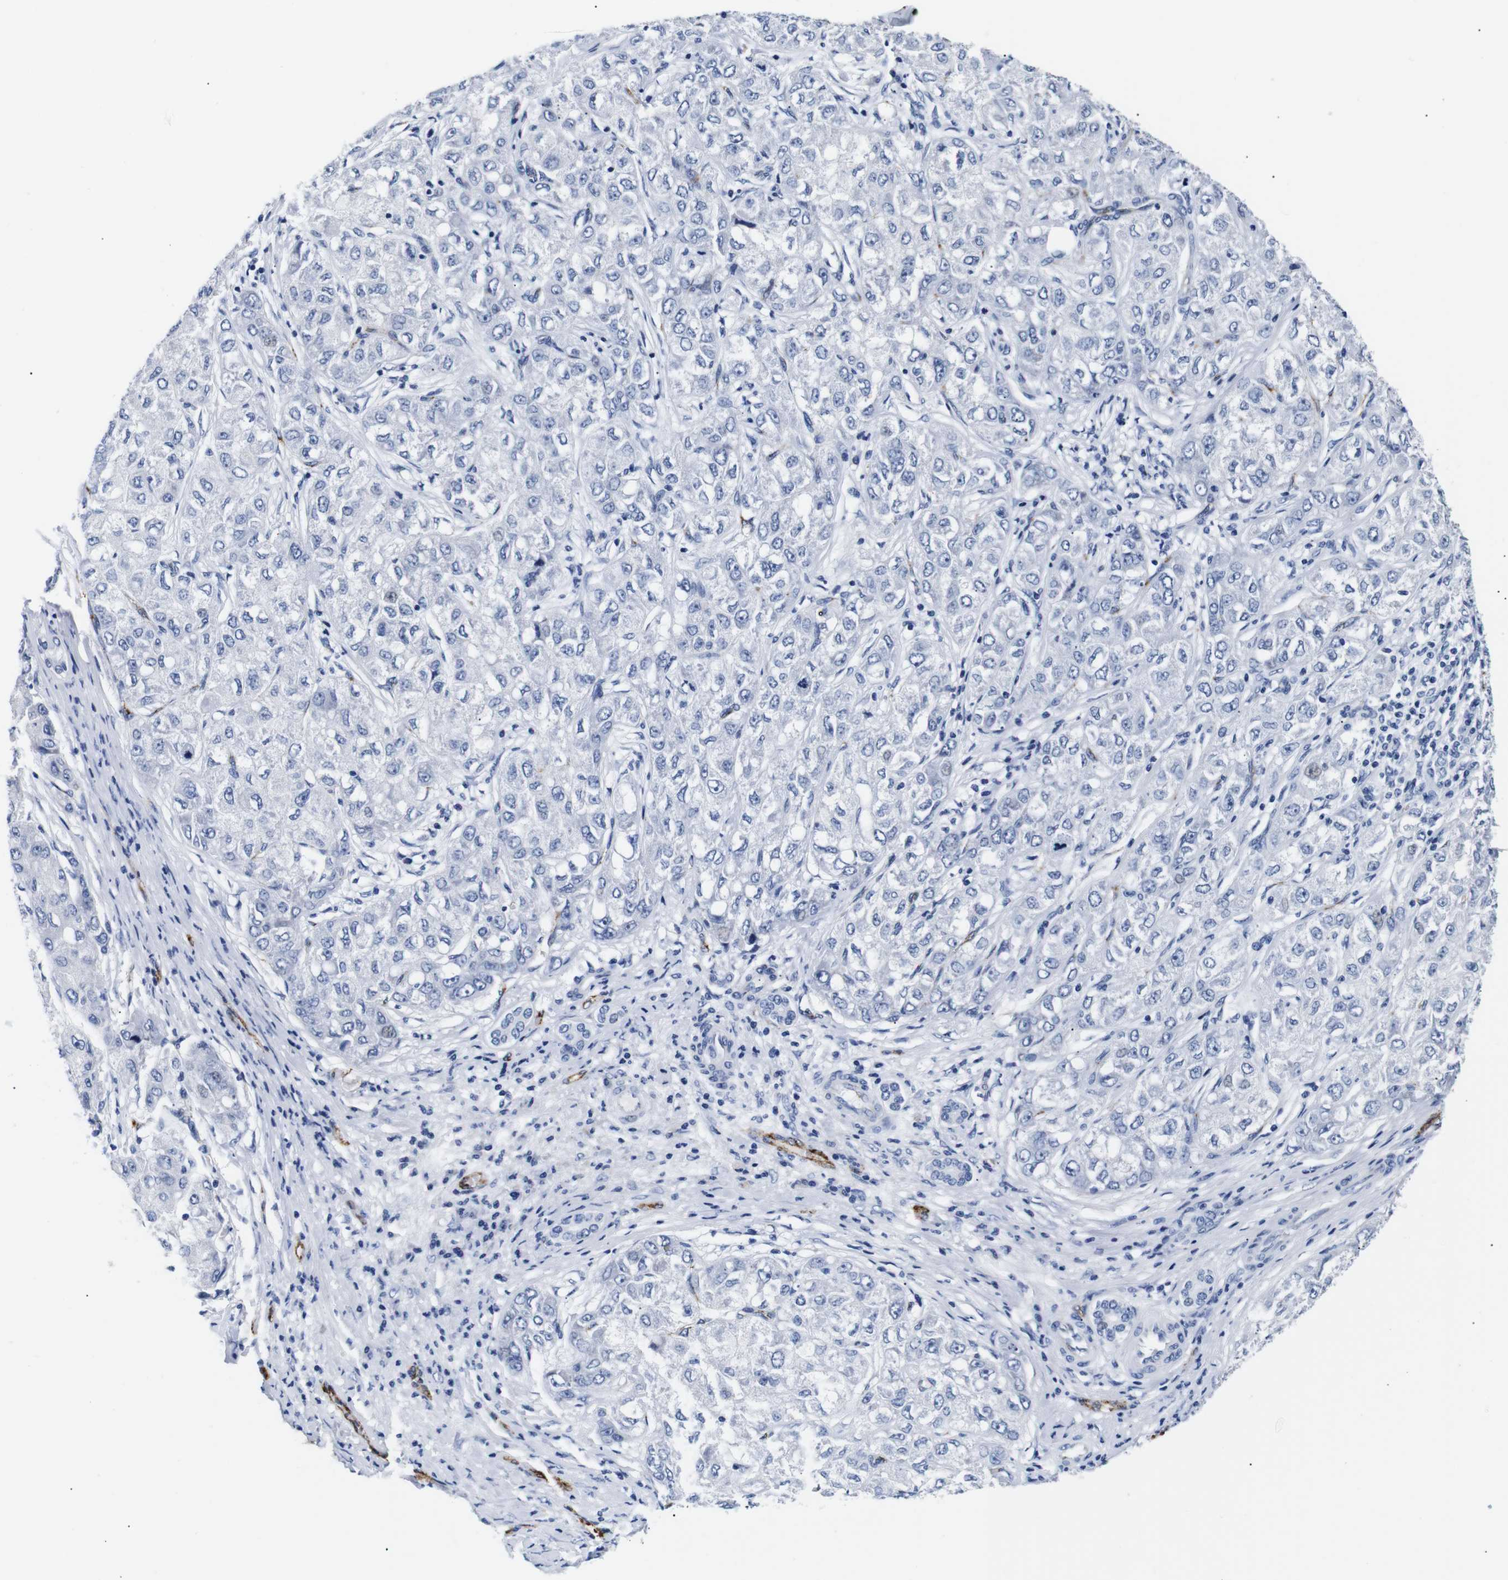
{"staining": {"intensity": "negative", "quantity": "none", "location": "none"}, "tissue": "liver cancer", "cell_type": "Tumor cells", "image_type": "cancer", "snomed": [{"axis": "morphology", "description": "Carcinoma, Hepatocellular, NOS"}, {"axis": "topography", "description": "Liver"}], "caption": "IHC histopathology image of liver hepatocellular carcinoma stained for a protein (brown), which shows no positivity in tumor cells. (DAB IHC visualized using brightfield microscopy, high magnification).", "gene": "MUC4", "patient": {"sex": "male", "age": 80}}